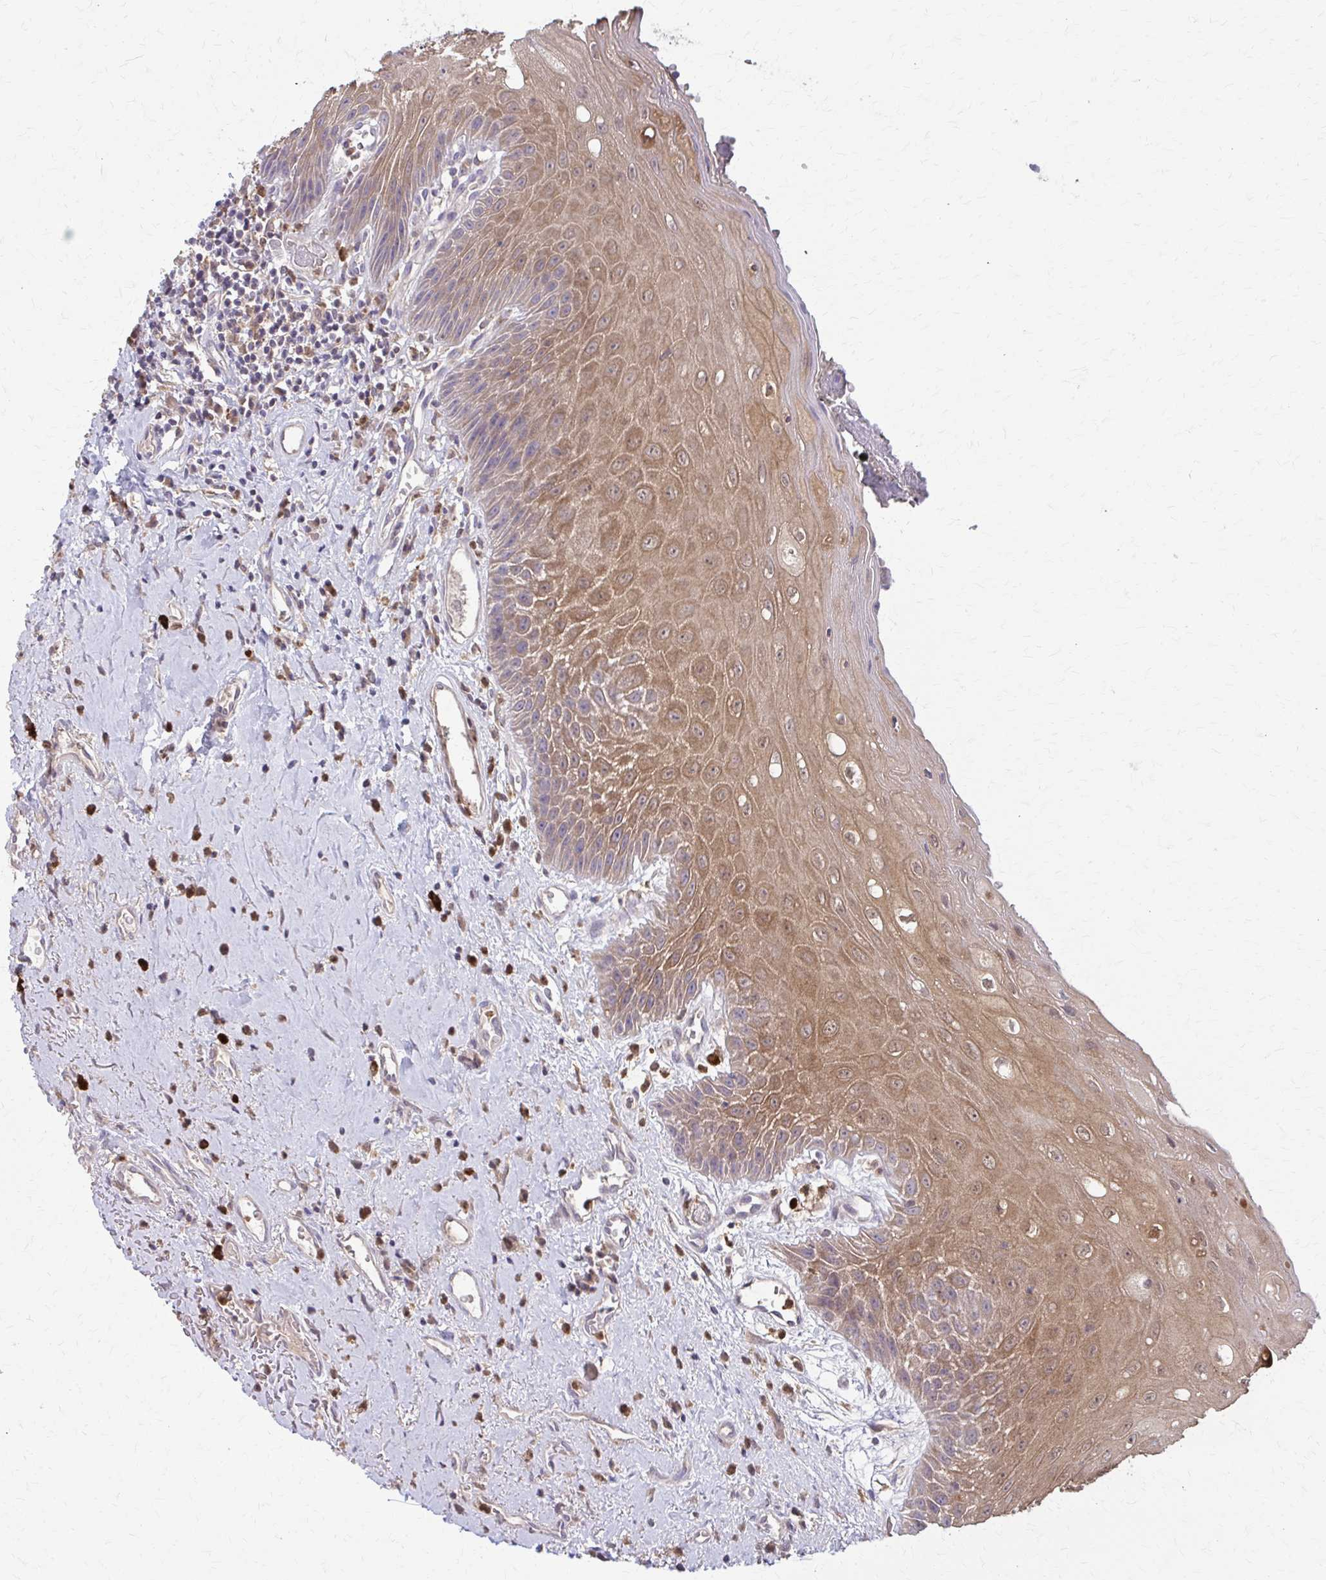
{"staining": {"intensity": "moderate", "quantity": ">75%", "location": "cytoplasmic/membranous"}, "tissue": "oral mucosa", "cell_type": "Squamous epithelial cells", "image_type": "normal", "snomed": [{"axis": "morphology", "description": "Normal tissue, NOS"}, {"axis": "morphology", "description": "Squamous cell carcinoma, NOS"}, {"axis": "topography", "description": "Oral tissue"}, {"axis": "topography", "description": "Peripheral nerve tissue"}, {"axis": "topography", "description": "Head-Neck"}], "caption": "IHC staining of unremarkable oral mucosa, which exhibits medium levels of moderate cytoplasmic/membranous positivity in about >75% of squamous epithelial cells indicating moderate cytoplasmic/membranous protein staining. The staining was performed using DAB (brown) for protein detection and nuclei were counterstained in hematoxylin (blue).", "gene": "NRBF2", "patient": {"sex": "female", "age": 59}}